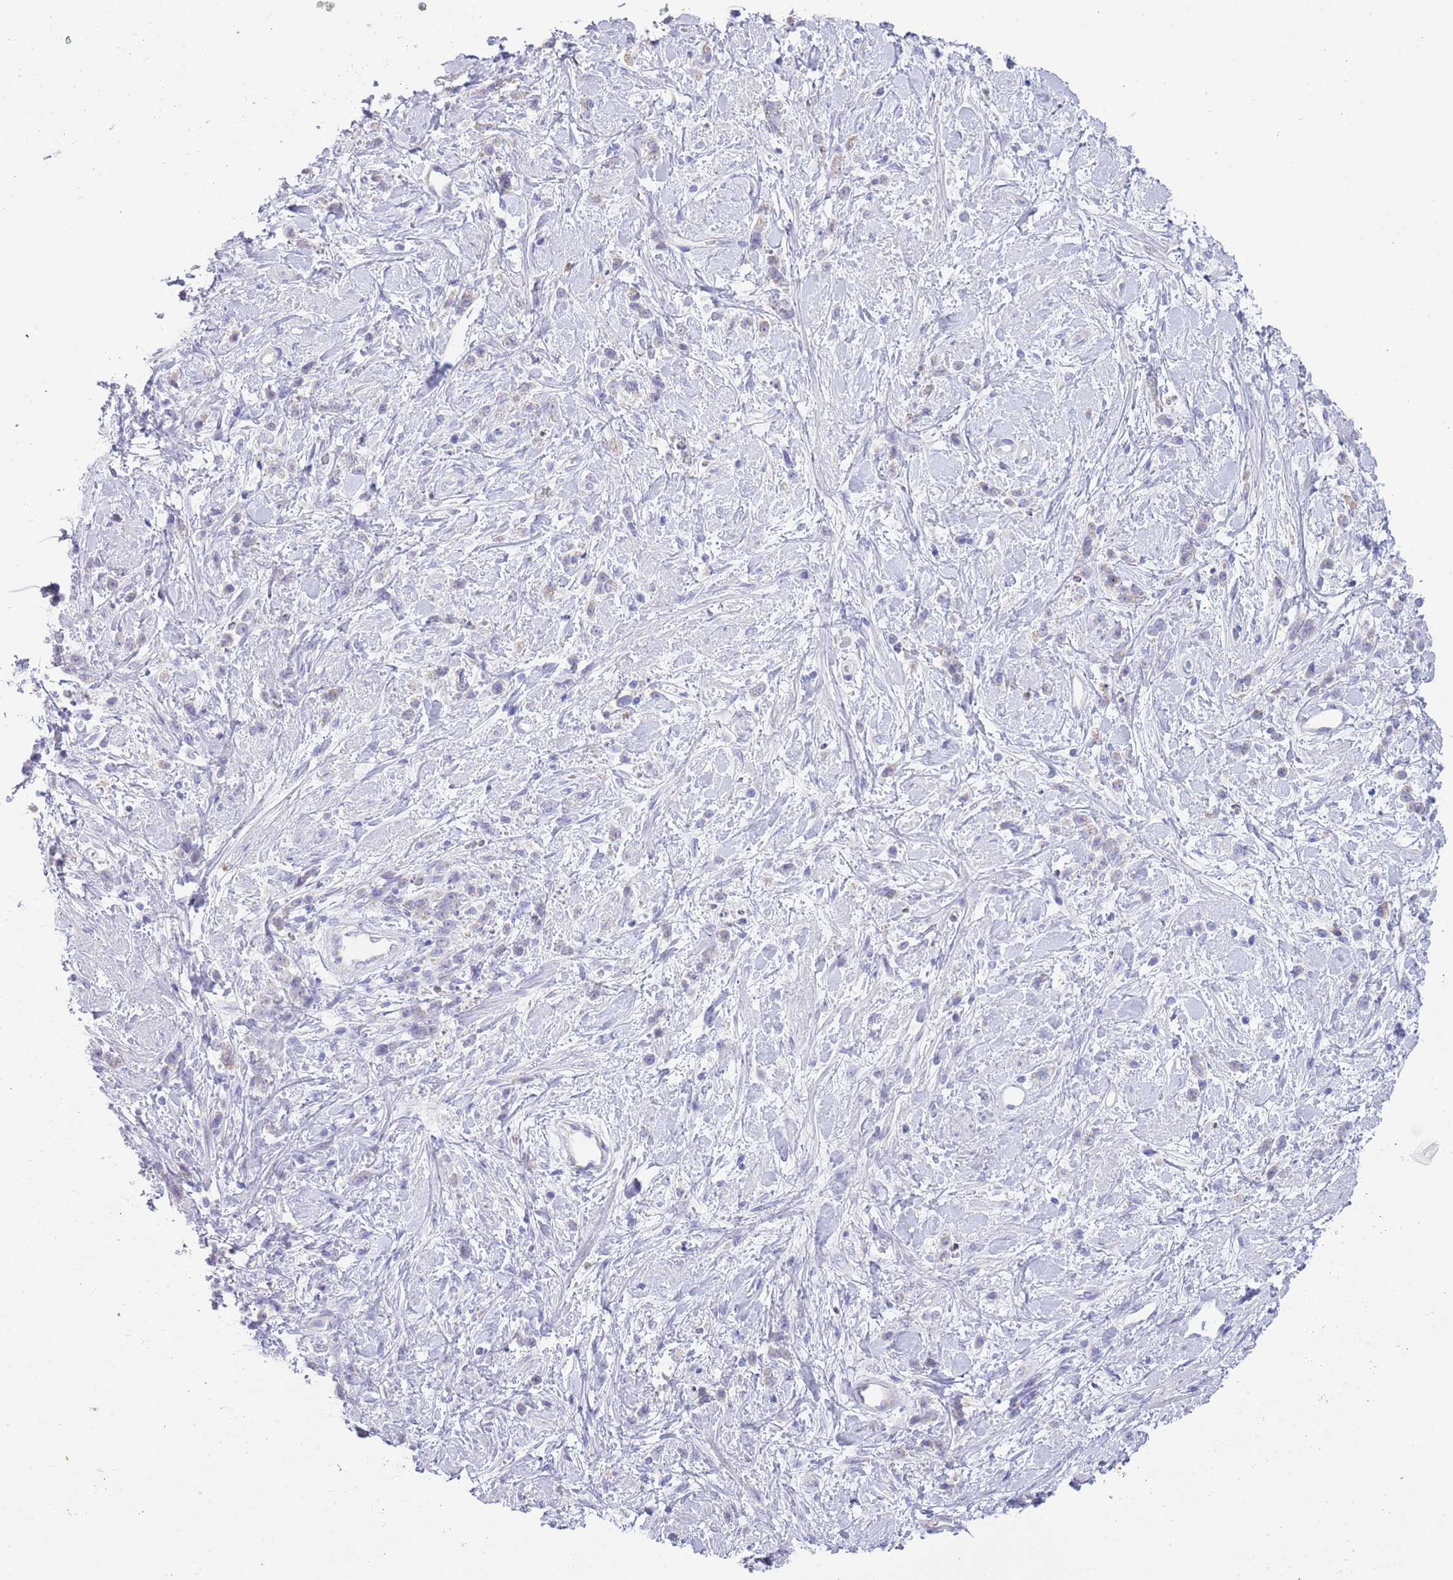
{"staining": {"intensity": "negative", "quantity": "none", "location": "none"}, "tissue": "stomach cancer", "cell_type": "Tumor cells", "image_type": "cancer", "snomed": [{"axis": "morphology", "description": "Adenocarcinoma, NOS"}, {"axis": "topography", "description": "Stomach"}], "caption": "The histopathology image shows no significant positivity in tumor cells of stomach adenocarcinoma. (Brightfield microscopy of DAB (3,3'-diaminobenzidine) immunohistochemistry (IHC) at high magnification).", "gene": "ACR", "patient": {"sex": "female", "age": 60}}